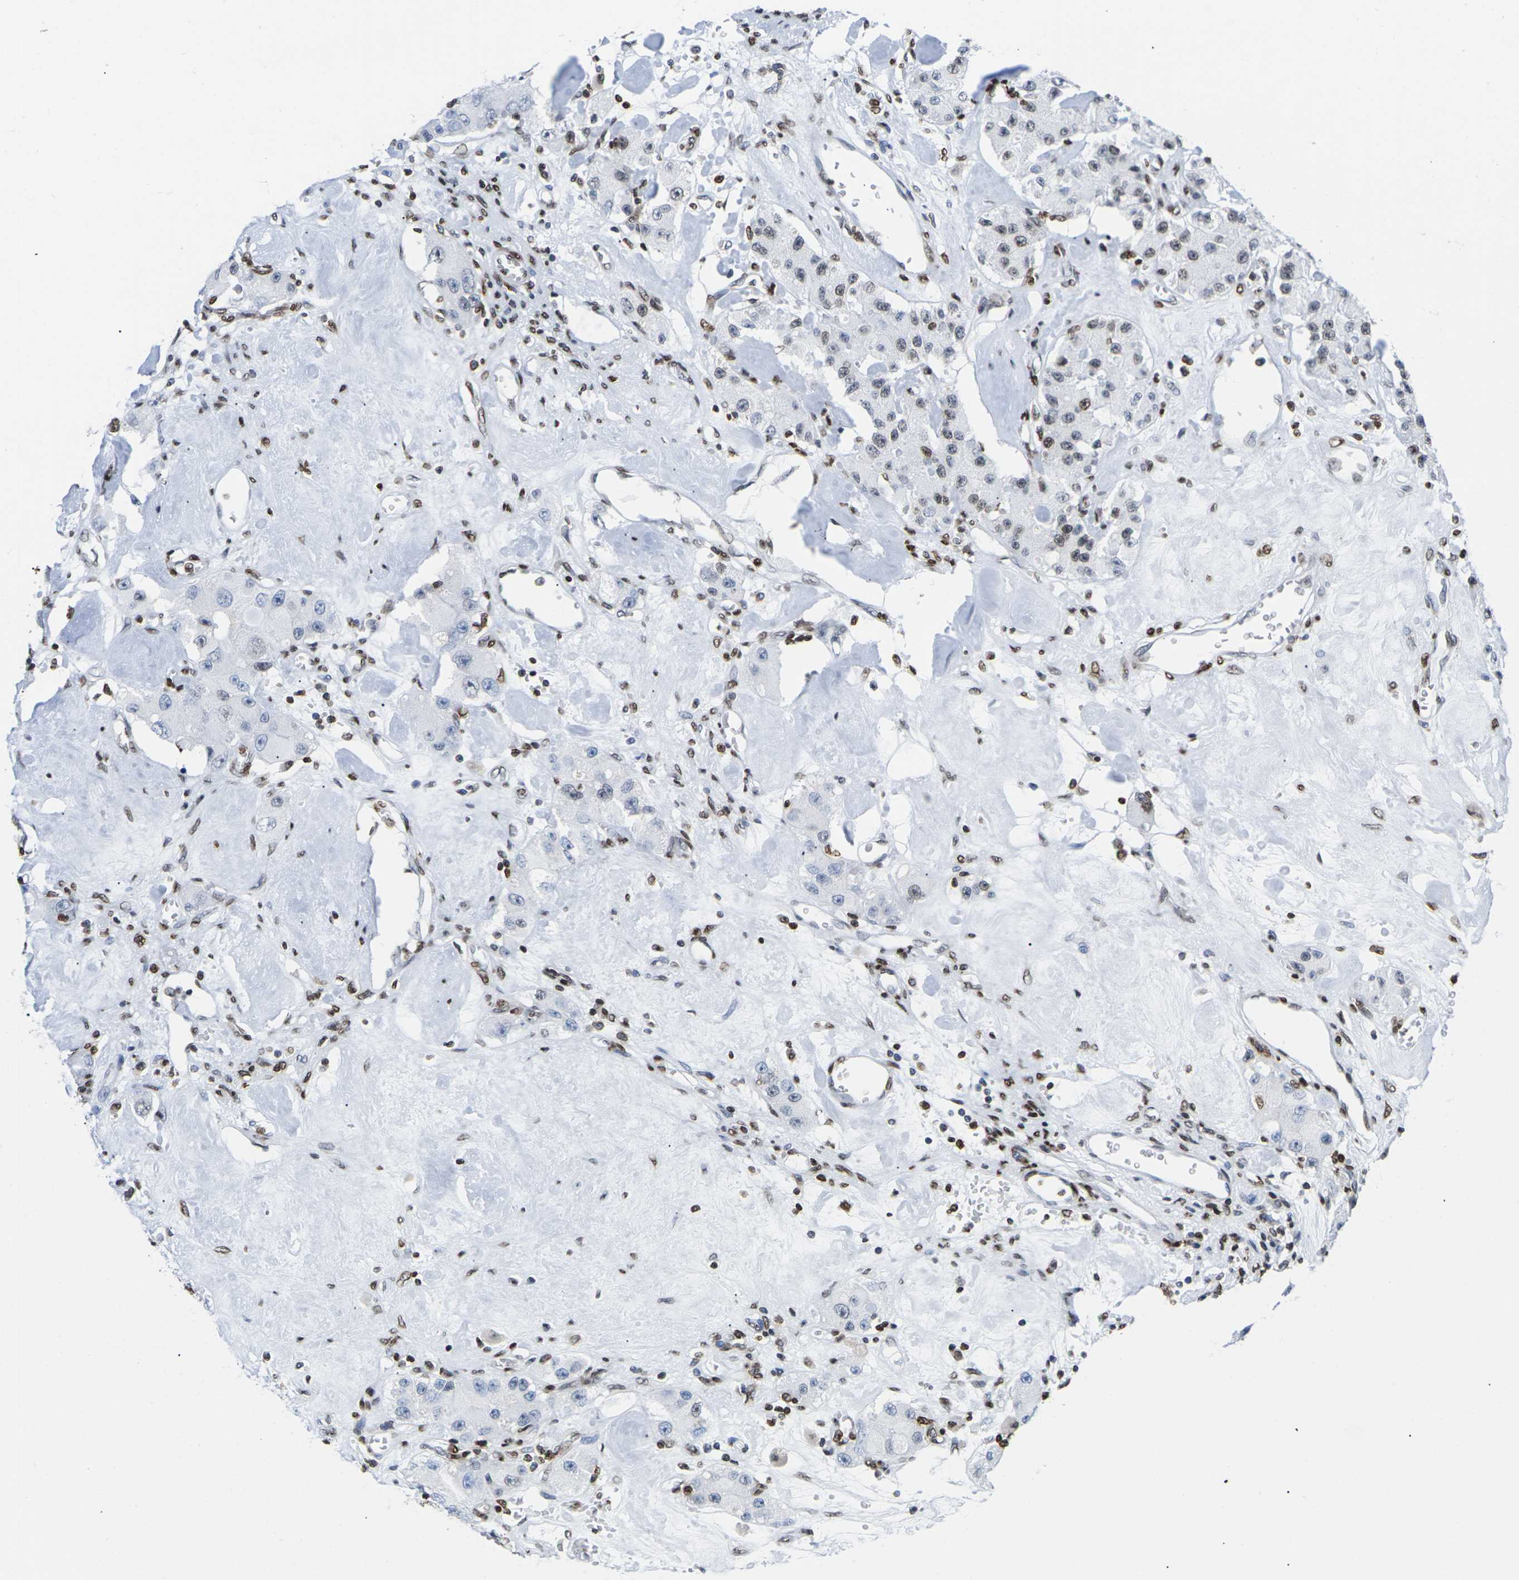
{"staining": {"intensity": "weak", "quantity": "<25%", "location": "cytoplasmic/membranous,nuclear"}, "tissue": "carcinoid", "cell_type": "Tumor cells", "image_type": "cancer", "snomed": [{"axis": "morphology", "description": "Carcinoid, malignant, NOS"}, {"axis": "topography", "description": "Pancreas"}], "caption": "IHC histopathology image of carcinoid stained for a protein (brown), which displays no staining in tumor cells.", "gene": "H2AC21", "patient": {"sex": "male", "age": 41}}